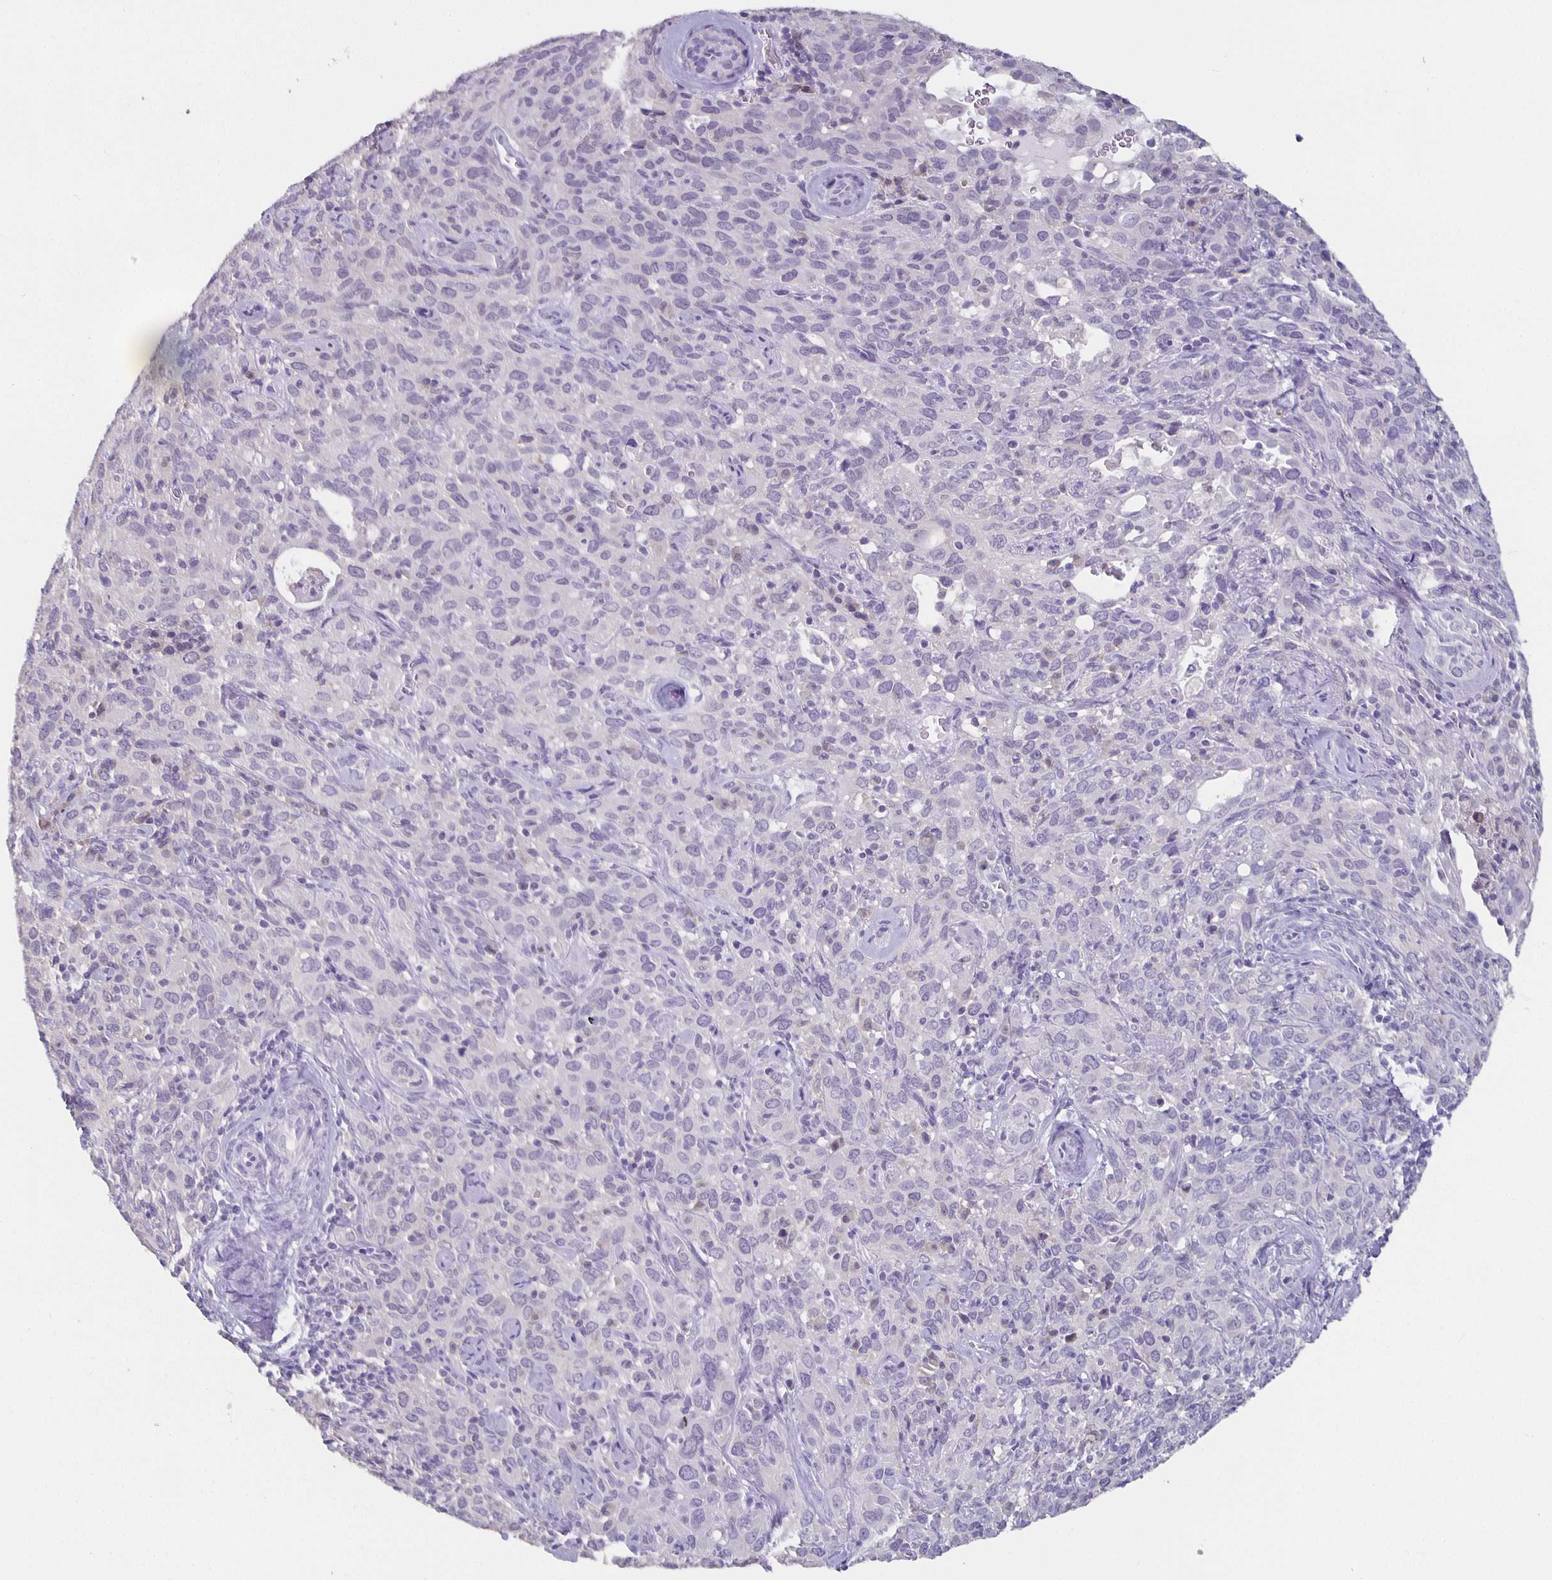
{"staining": {"intensity": "negative", "quantity": "none", "location": "none"}, "tissue": "cervical cancer", "cell_type": "Tumor cells", "image_type": "cancer", "snomed": [{"axis": "morphology", "description": "Normal tissue, NOS"}, {"axis": "morphology", "description": "Squamous cell carcinoma, NOS"}, {"axis": "topography", "description": "Cervix"}], "caption": "The IHC micrograph has no significant positivity in tumor cells of cervical cancer (squamous cell carcinoma) tissue.", "gene": "GPX4", "patient": {"sex": "female", "age": 51}}